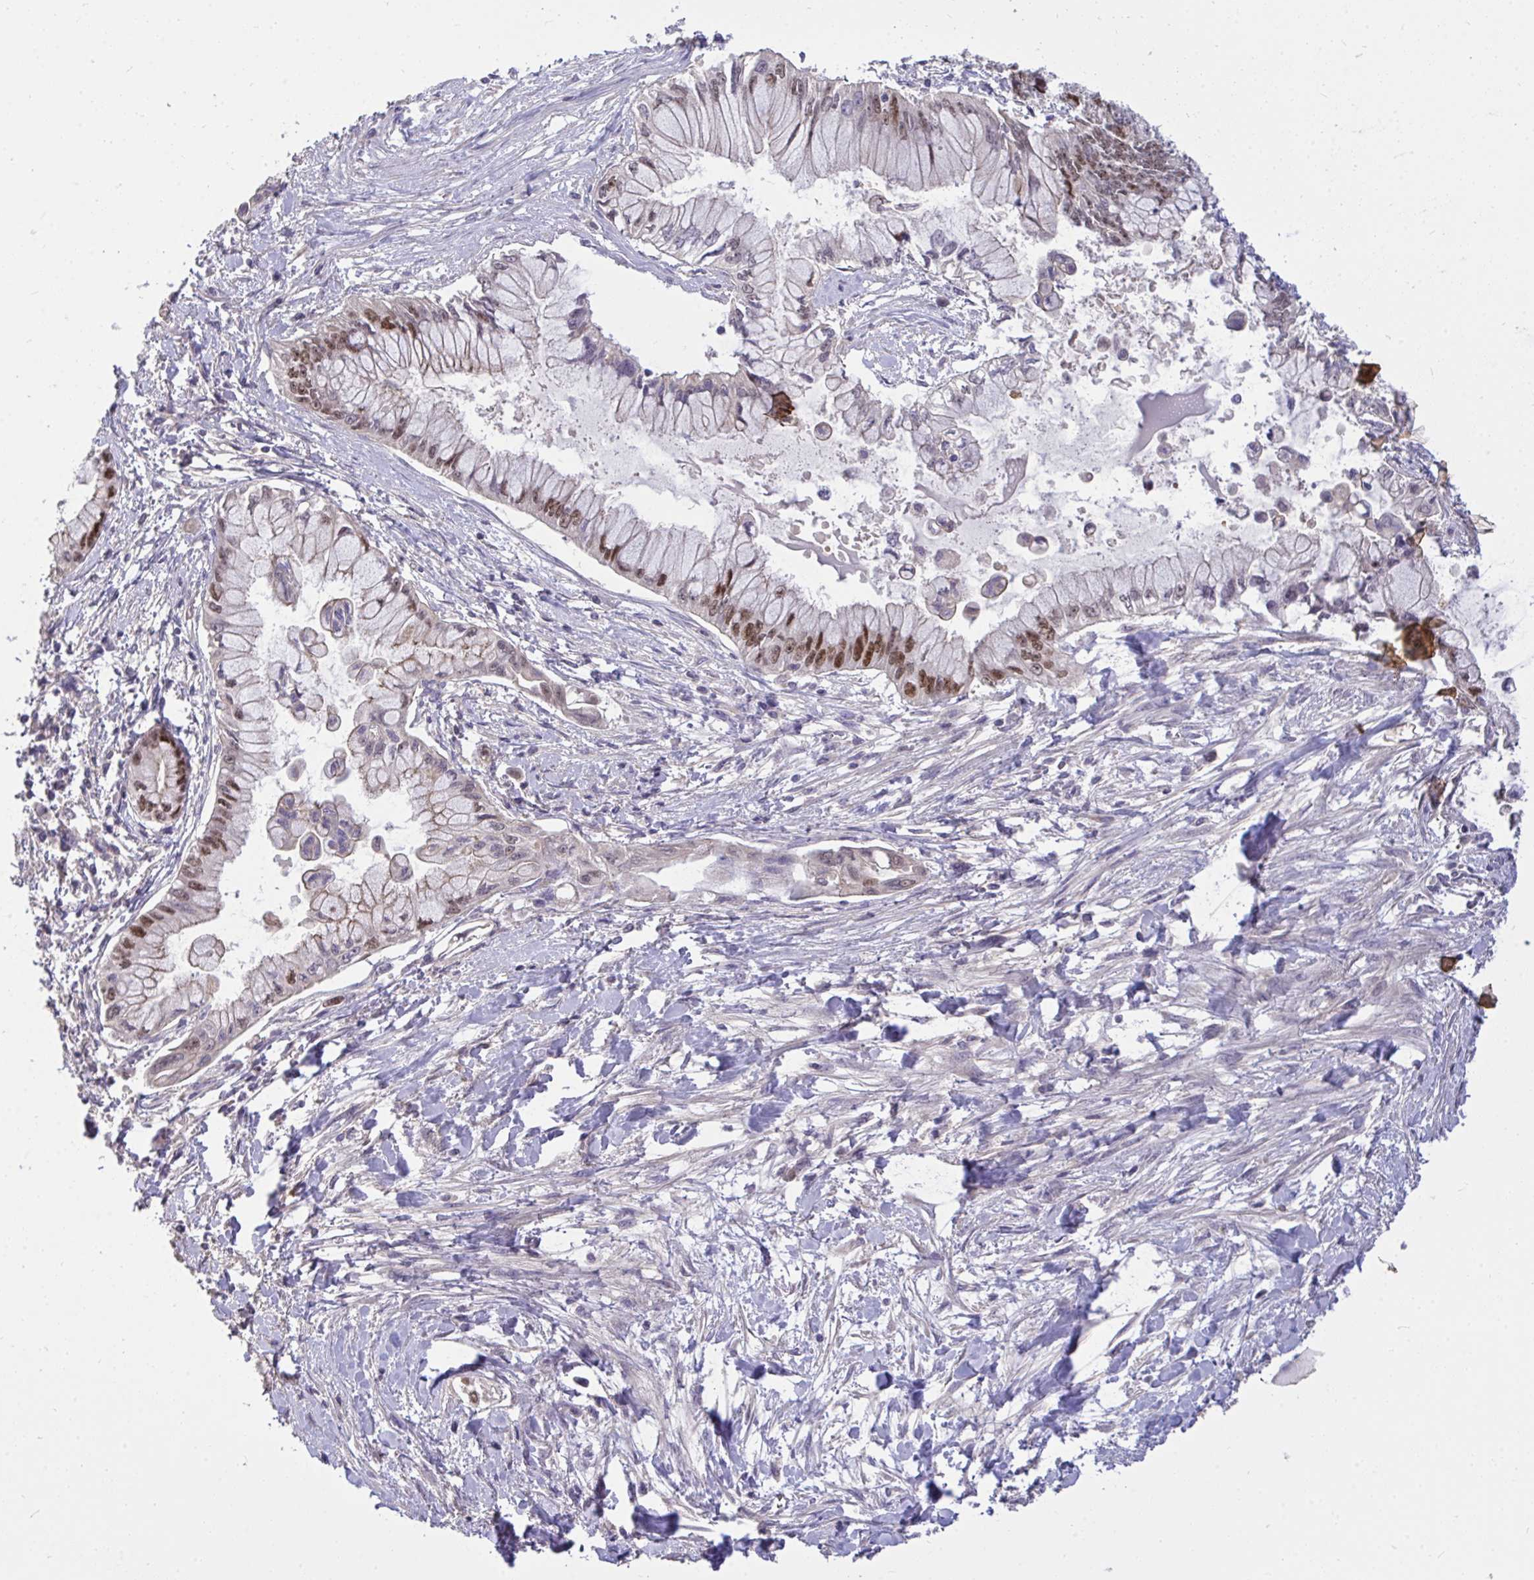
{"staining": {"intensity": "moderate", "quantity": "25%-75%", "location": "cytoplasmic/membranous,nuclear"}, "tissue": "pancreatic cancer", "cell_type": "Tumor cells", "image_type": "cancer", "snomed": [{"axis": "morphology", "description": "Adenocarcinoma, NOS"}, {"axis": "topography", "description": "Pancreas"}], "caption": "A micrograph showing moderate cytoplasmic/membranous and nuclear positivity in approximately 25%-75% of tumor cells in pancreatic cancer, as visualized by brown immunohistochemical staining.", "gene": "C19orf54", "patient": {"sex": "male", "age": 48}}